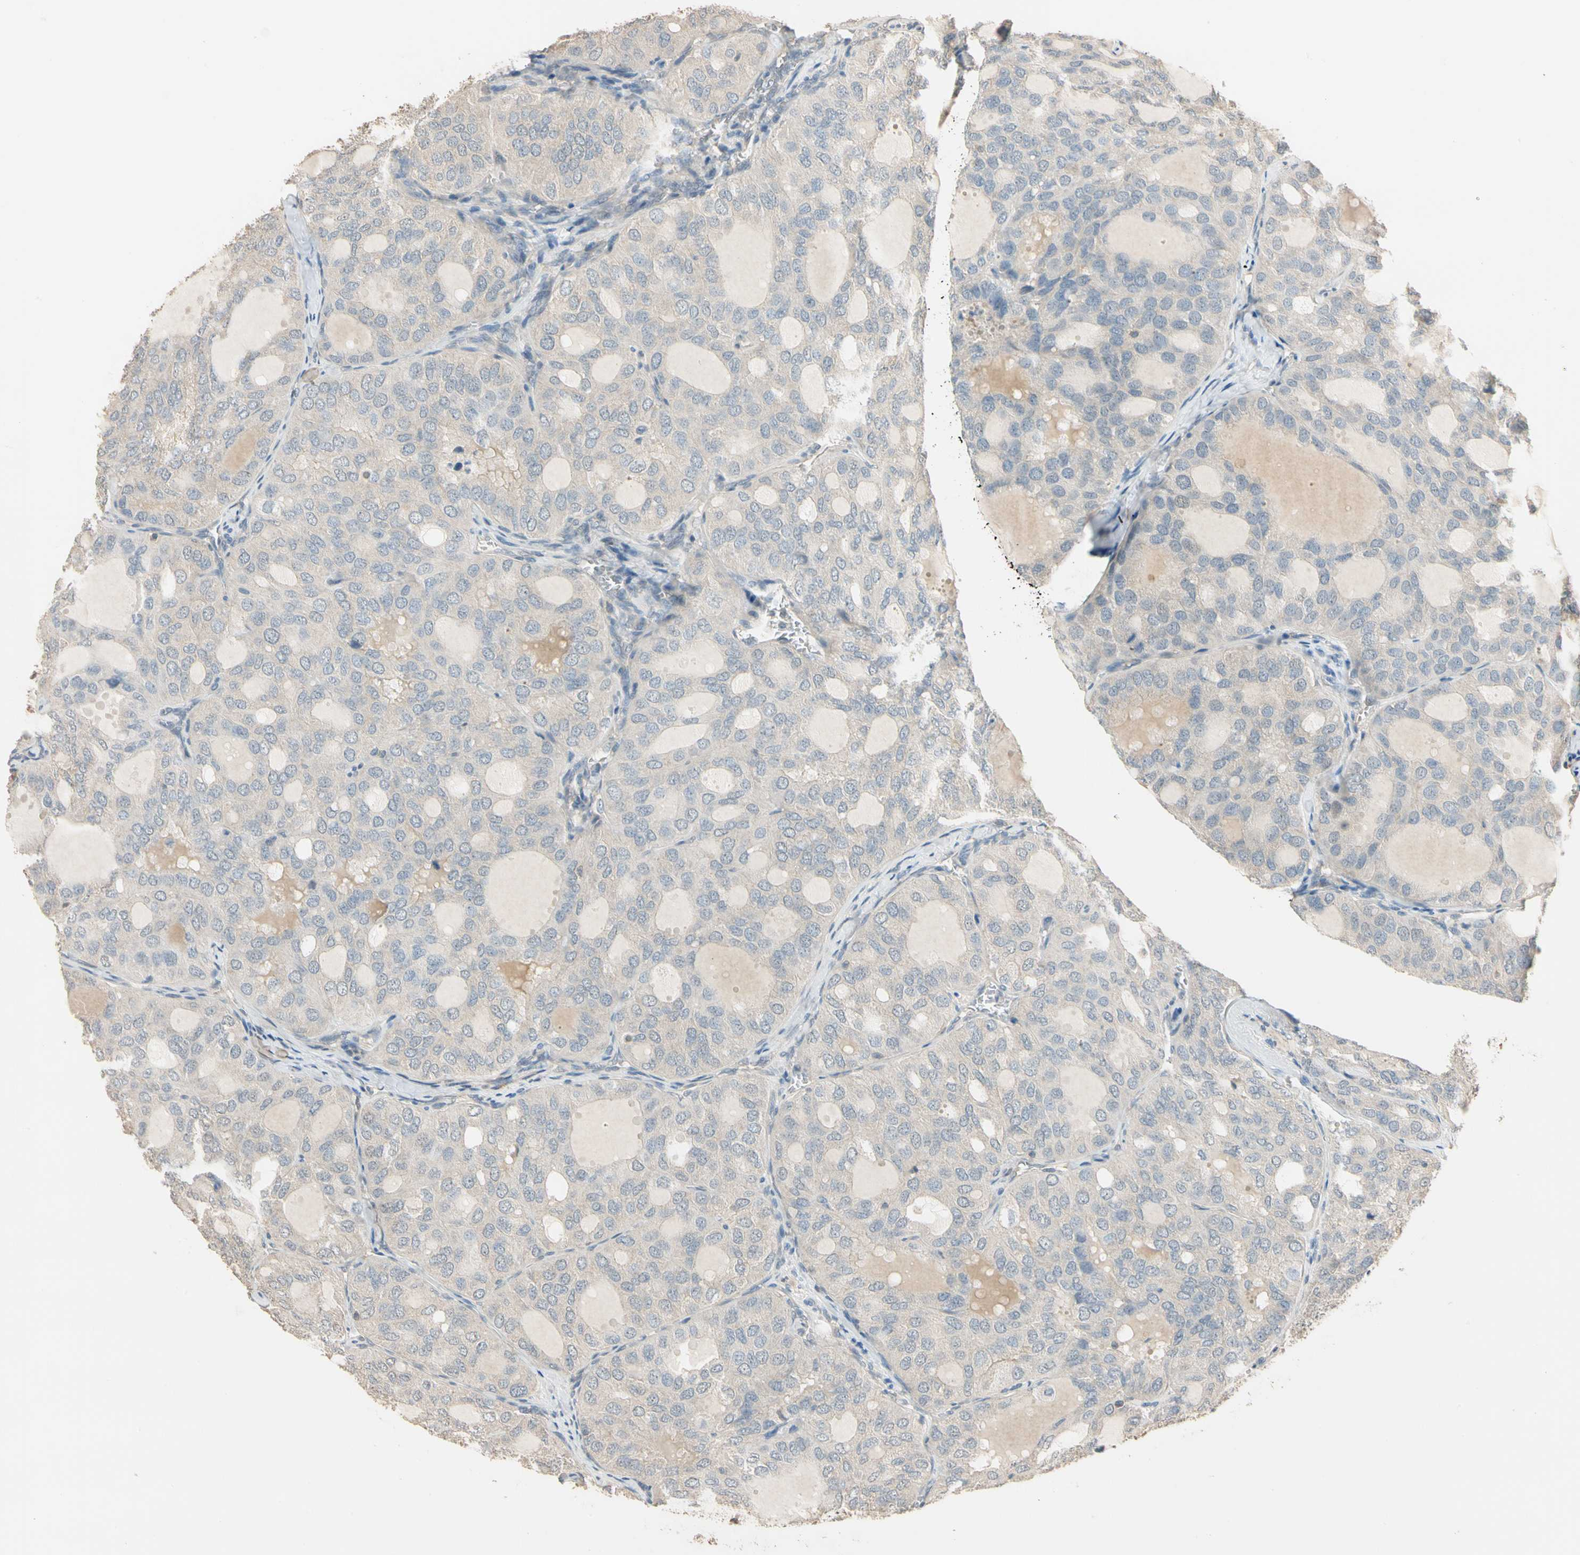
{"staining": {"intensity": "weak", "quantity": "<25%", "location": "cytoplasmic/membranous"}, "tissue": "thyroid cancer", "cell_type": "Tumor cells", "image_type": "cancer", "snomed": [{"axis": "morphology", "description": "Follicular adenoma carcinoma, NOS"}, {"axis": "topography", "description": "Thyroid gland"}], "caption": "Image shows no significant protein positivity in tumor cells of thyroid follicular adenoma carcinoma. (Stains: DAB (3,3'-diaminobenzidine) immunohistochemistry with hematoxylin counter stain, Microscopy: brightfield microscopy at high magnification).", "gene": "MAP3K7", "patient": {"sex": "male", "age": 75}}